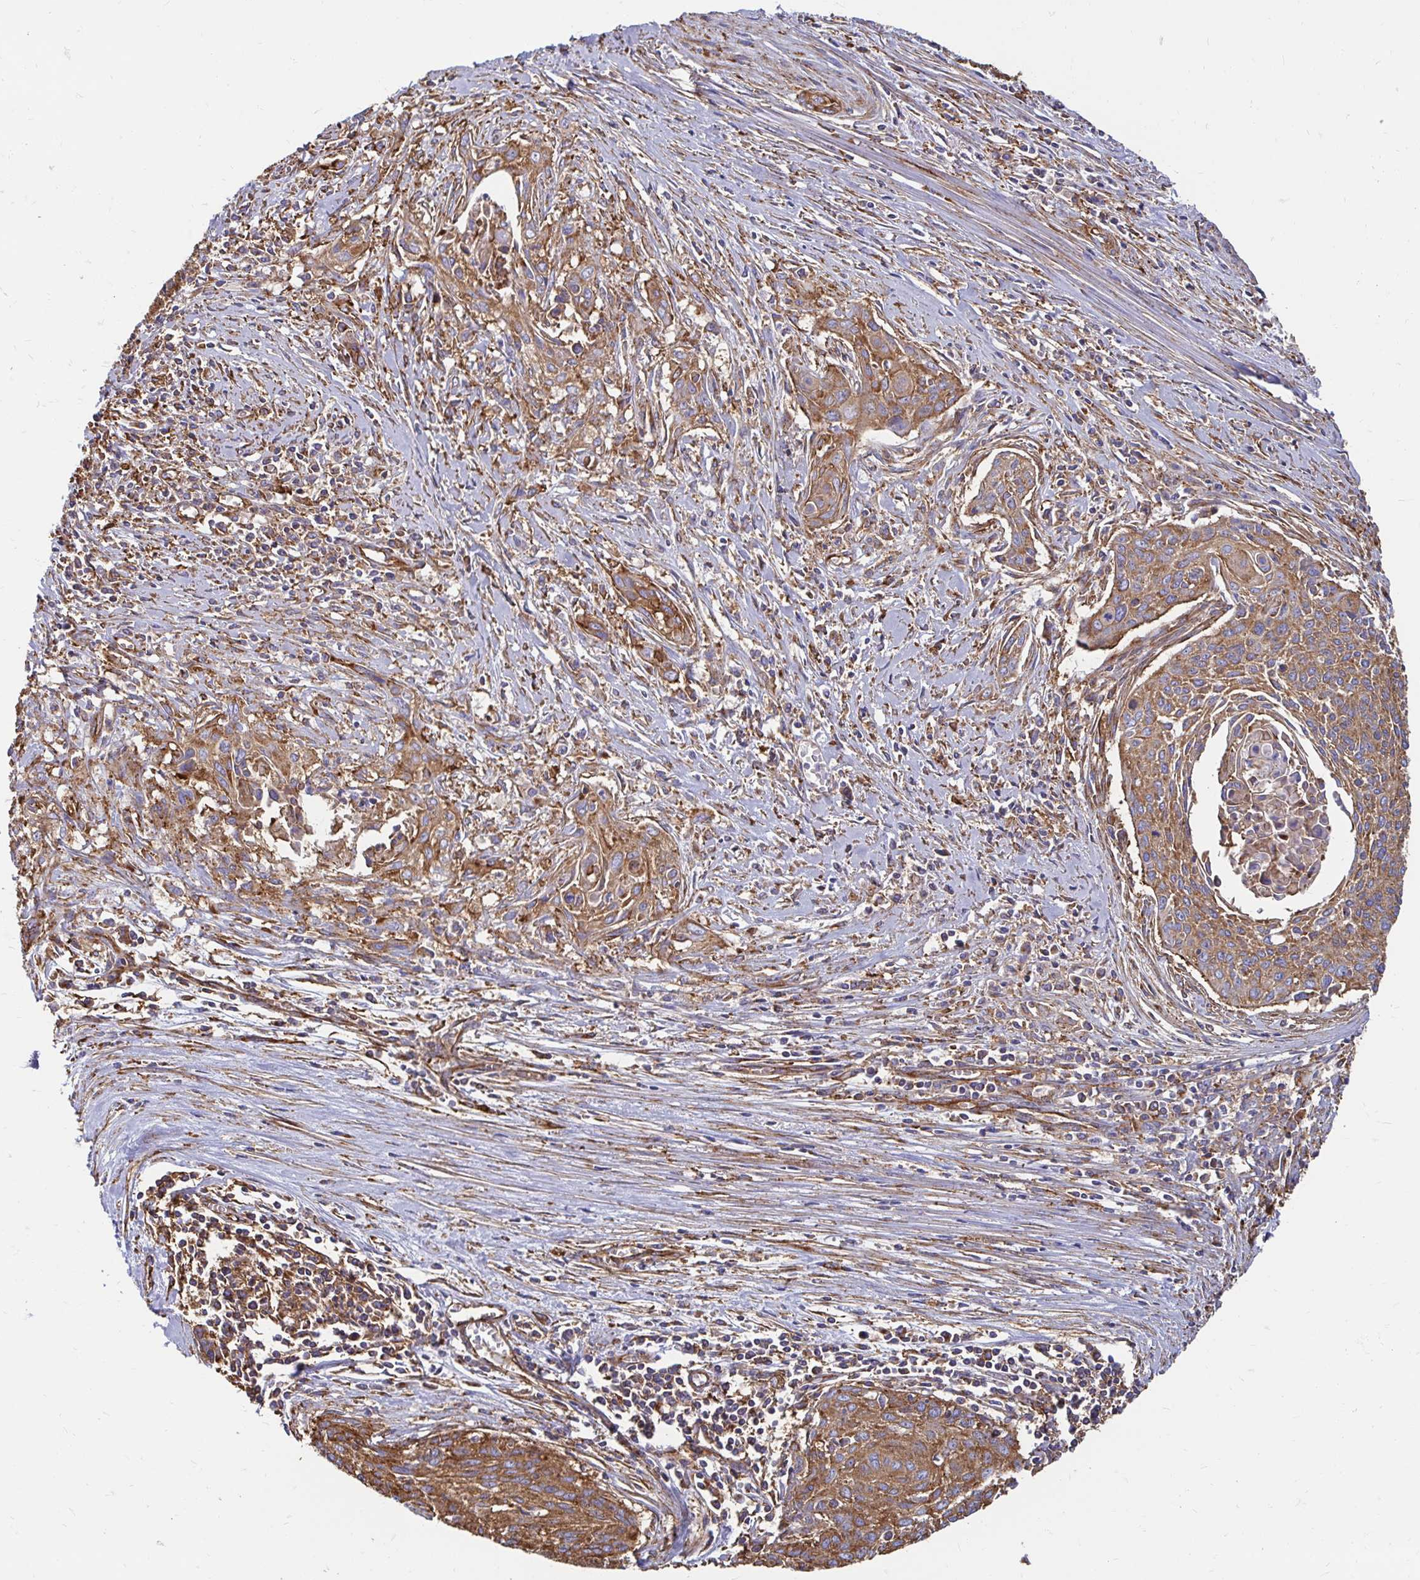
{"staining": {"intensity": "moderate", "quantity": ">75%", "location": "cytoplasmic/membranous"}, "tissue": "cervical cancer", "cell_type": "Tumor cells", "image_type": "cancer", "snomed": [{"axis": "morphology", "description": "Squamous cell carcinoma, NOS"}, {"axis": "topography", "description": "Cervix"}], "caption": "Cervical squamous cell carcinoma was stained to show a protein in brown. There is medium levels of moderate cytoplasmic/membranous expression in approximately >75% of tumor cells.", "gene": "CLTC", "patient": {"sex": "female", "age": 55}}